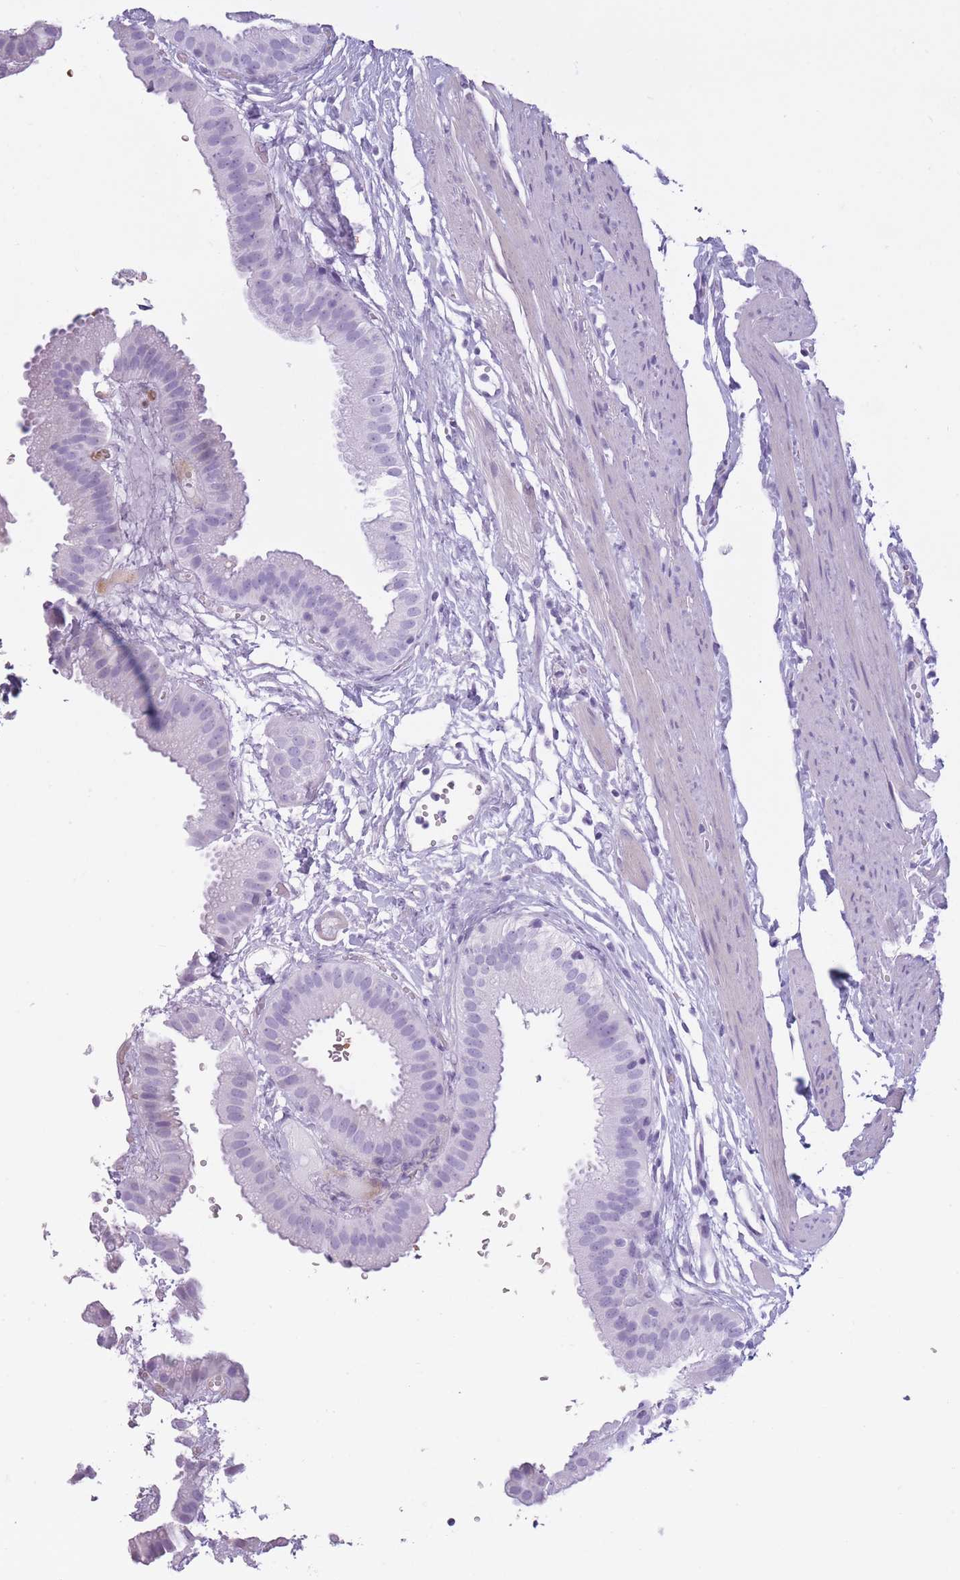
{"staining": {"intensity": "negative", "quantity": "none", "location": "none"}, "tissue": "gallbladder", "cell_type": "Glandular cells", "image_type": "normal", "snomed": [{"axis": "morphology", "description": "Normal tissue, NOS"}, {"axis": "topography", "description": "Gallbladder"}], "caption": "High magnification brightfield microscopy of unremarkable gallbladder stained with DAB (3,3'-diaminobenzidine) (brown) and counterstained with hematoxylin (blue): glandular cells show no significant positivity. The staining was performed using DAB (3,3'-diaminobenzidine) to visualize the protein expression in brown, while the nuclei were stained in blue with hematoxylin (Magnification: 20x).", "gene": "OR7C1", "patient": {"sex": "female", "age": 61}}